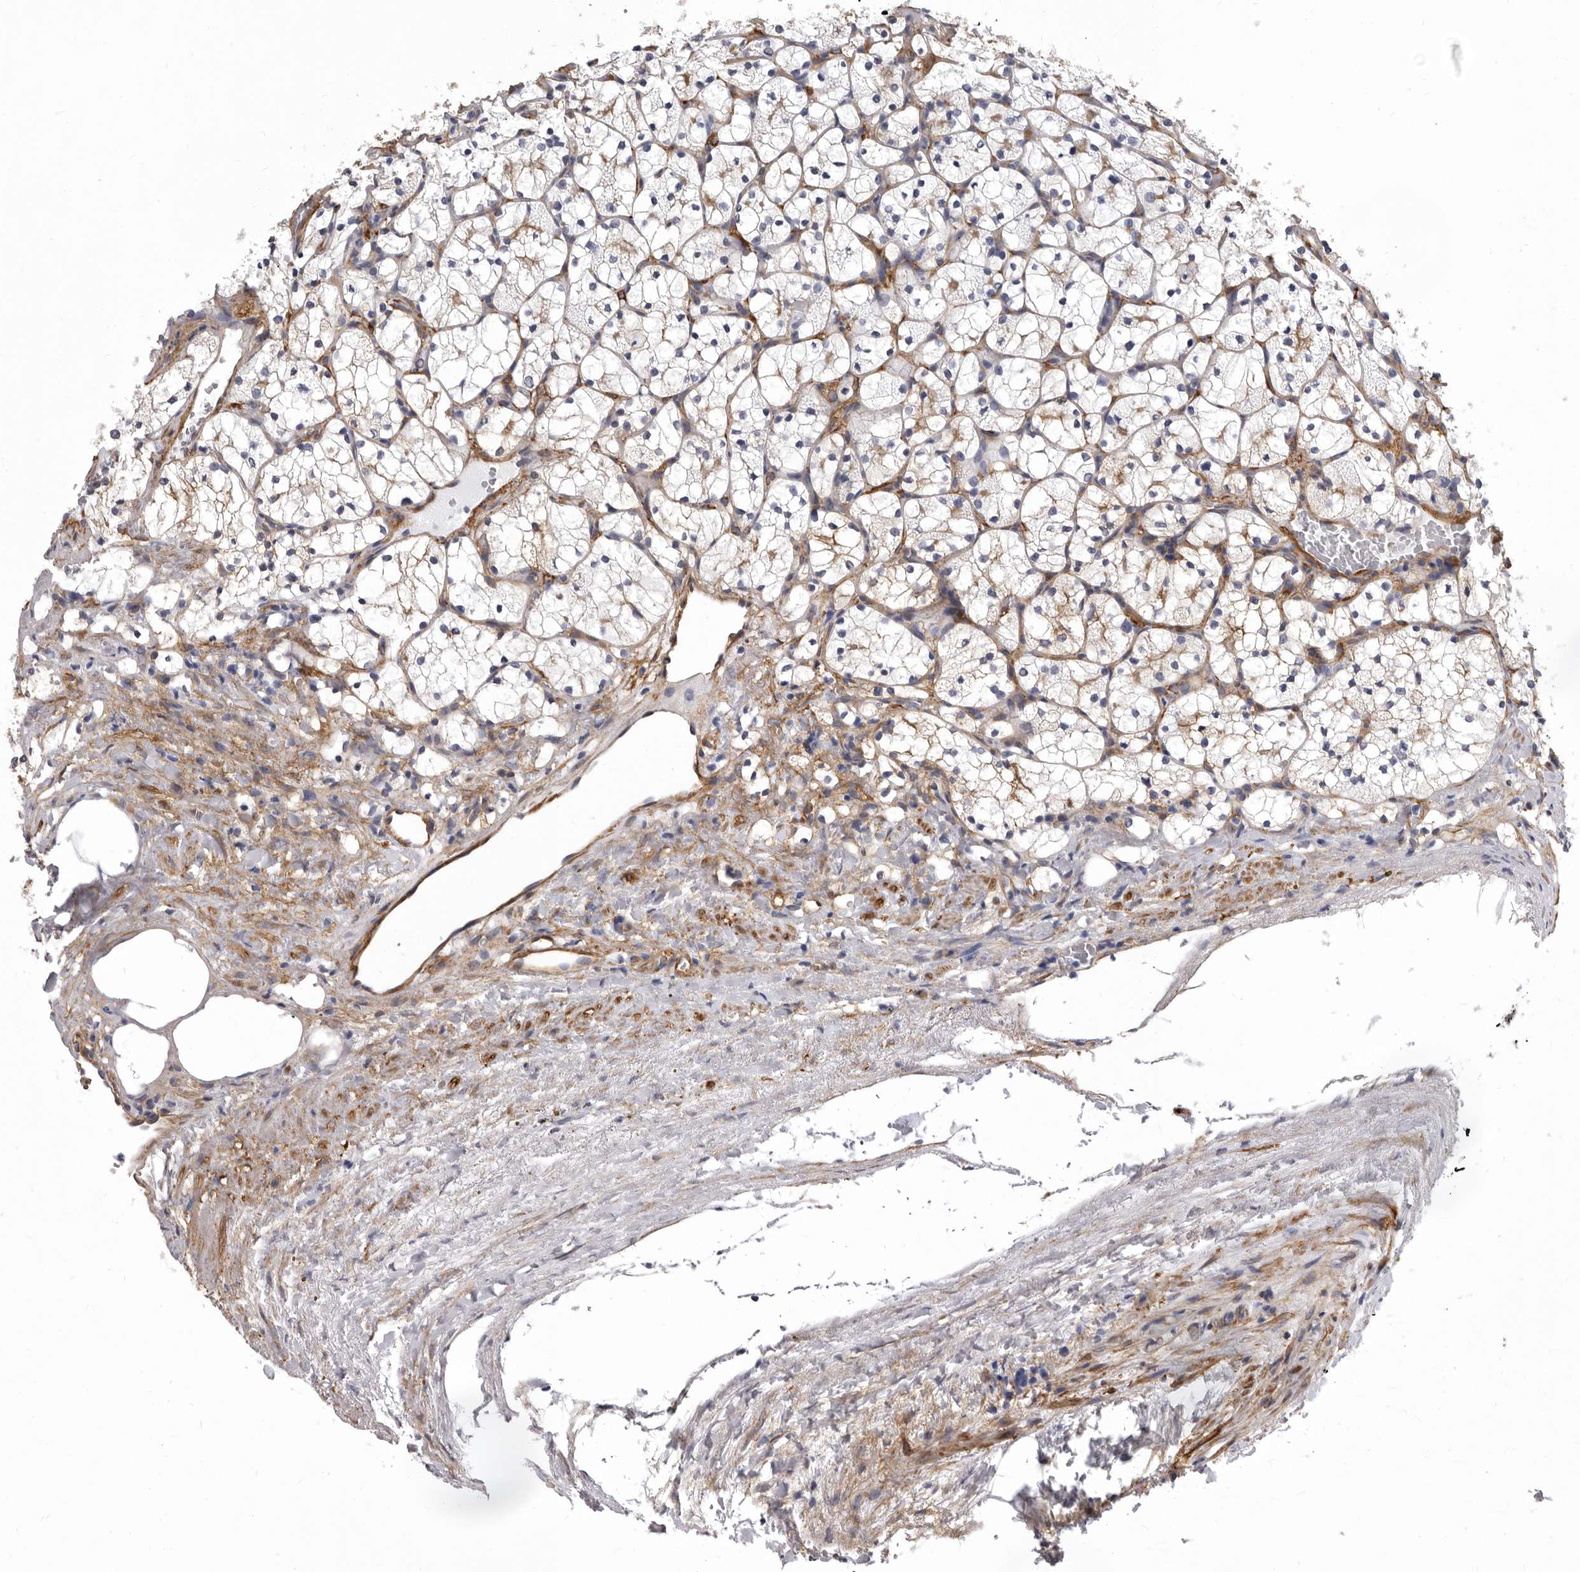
{"staining": {"intensity": "weak", "quantity": "<25%", "location": "cytoplasmic/membranous"}, "tissue": "renal cancer", "cell_type": "Tumor cells", "image_type": "cancer", "snomed": [{"axis": "morphology", "description": "Adenocarcinoma, NOS"}, {"axis": "topography", "description": "Kidney"}], "caption": "Immunohistochemistry histopathology image of human adenocarcinoma (renal) stained for a protein (brown), which exhibits no expression in tumor cells.", "gene": "ENAH", "patient": {"sex": "female", "age": 69}}